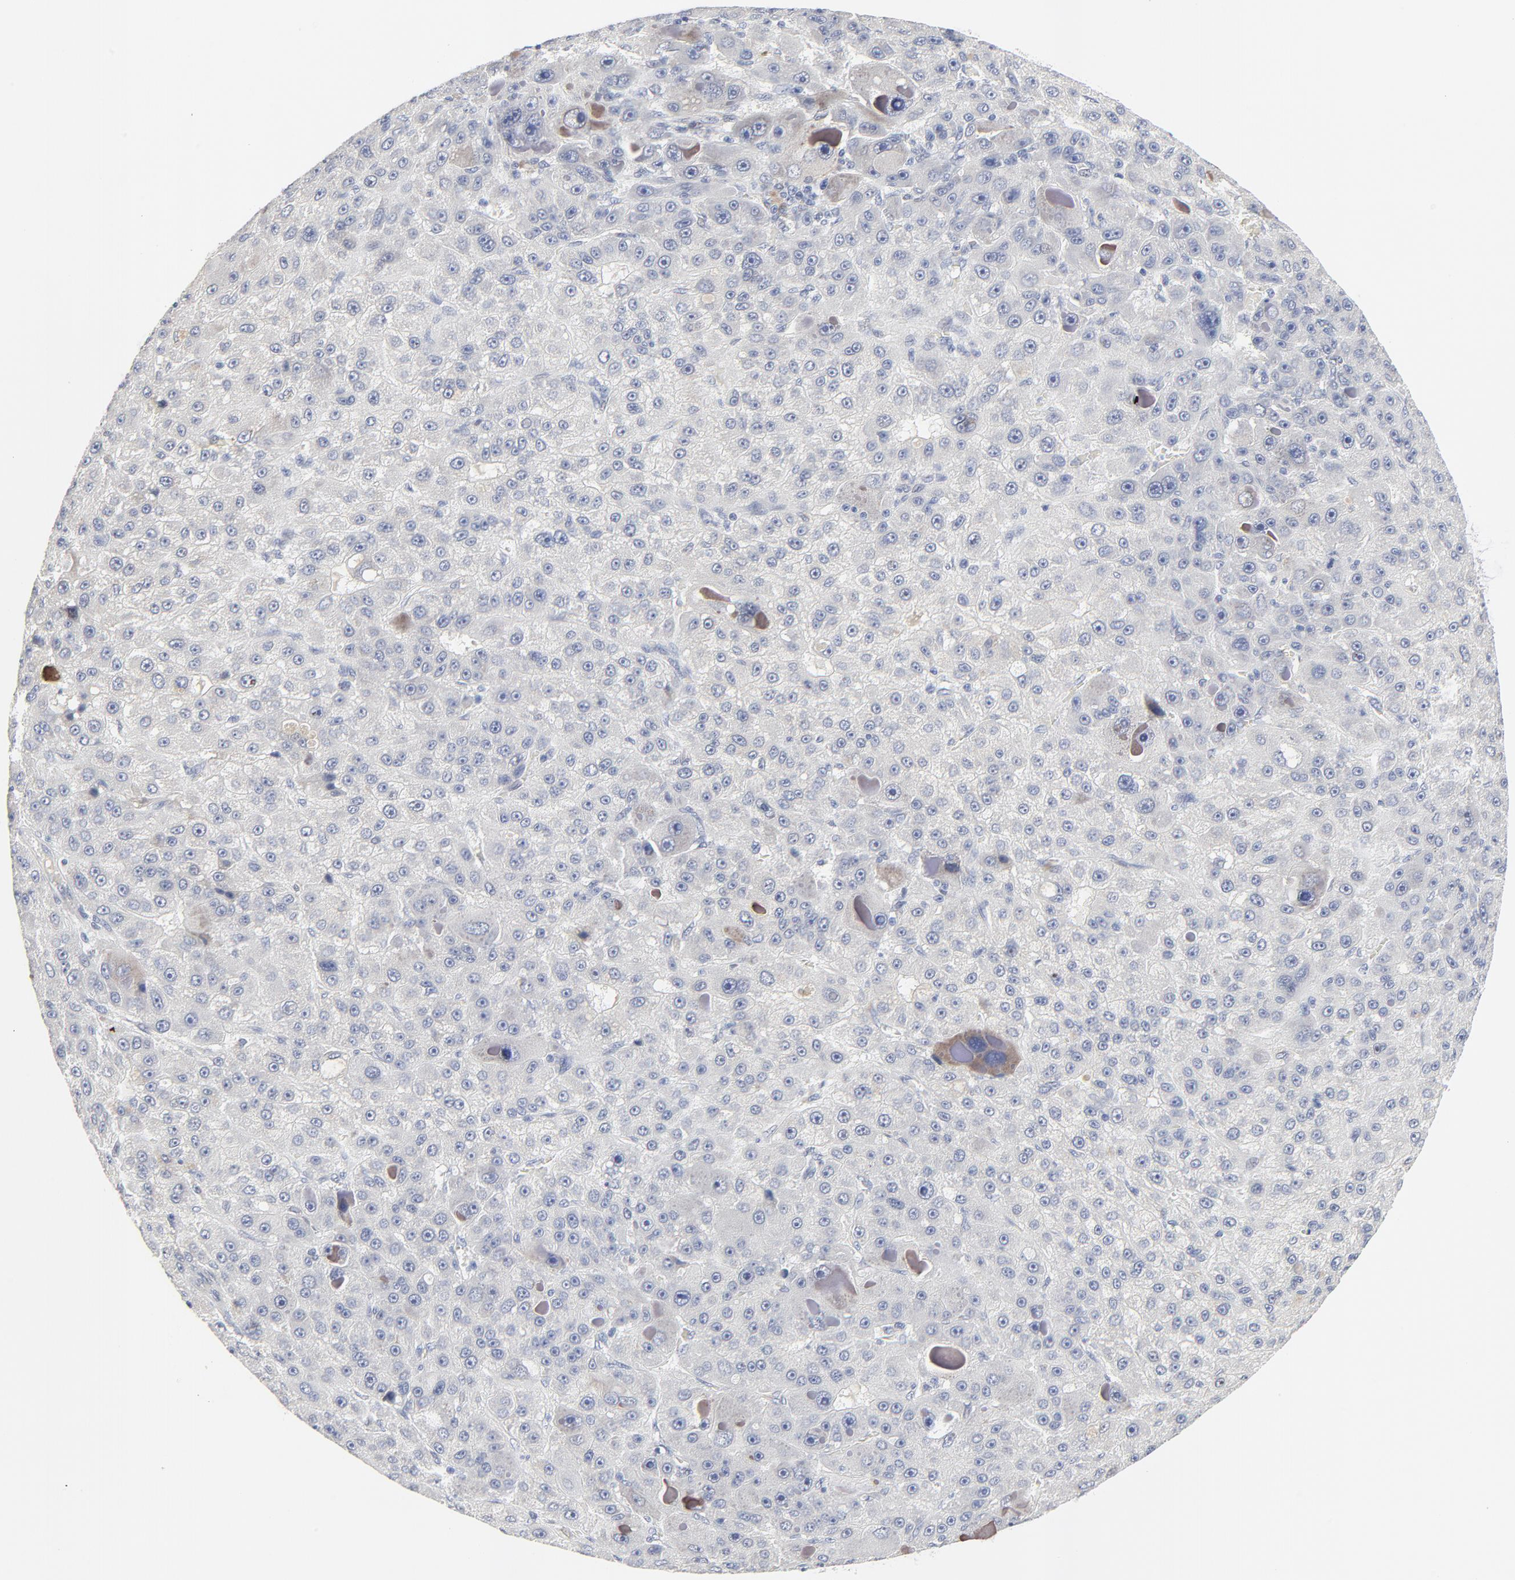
{"staining": {"intensity": "weak", "quantity": "<25%", "location": "cytoplasmic/membranous"}, "tissue": "liver cancer", "cell_type": "Tumor cells", "image_type": "cancer", "snomed": [{"axis": "morphology", "description": "Carcinoma, Hepatocellular, NOS"}, {"axis": "topography", "description": "Liver"}], "caption": "High magnification brightfield microscopy of liver cancer stained with DAB (brown) and counterstained with hematoxylin (blue): tumor cells show no significant staining. The staining is performed using DAB (3,3'-diaminobenzidine) brown chromogen with nuclei counter-stained in using hematoxylin.", "gene": "NLGN3", "patient": {"sex": "male", "age": 76}}